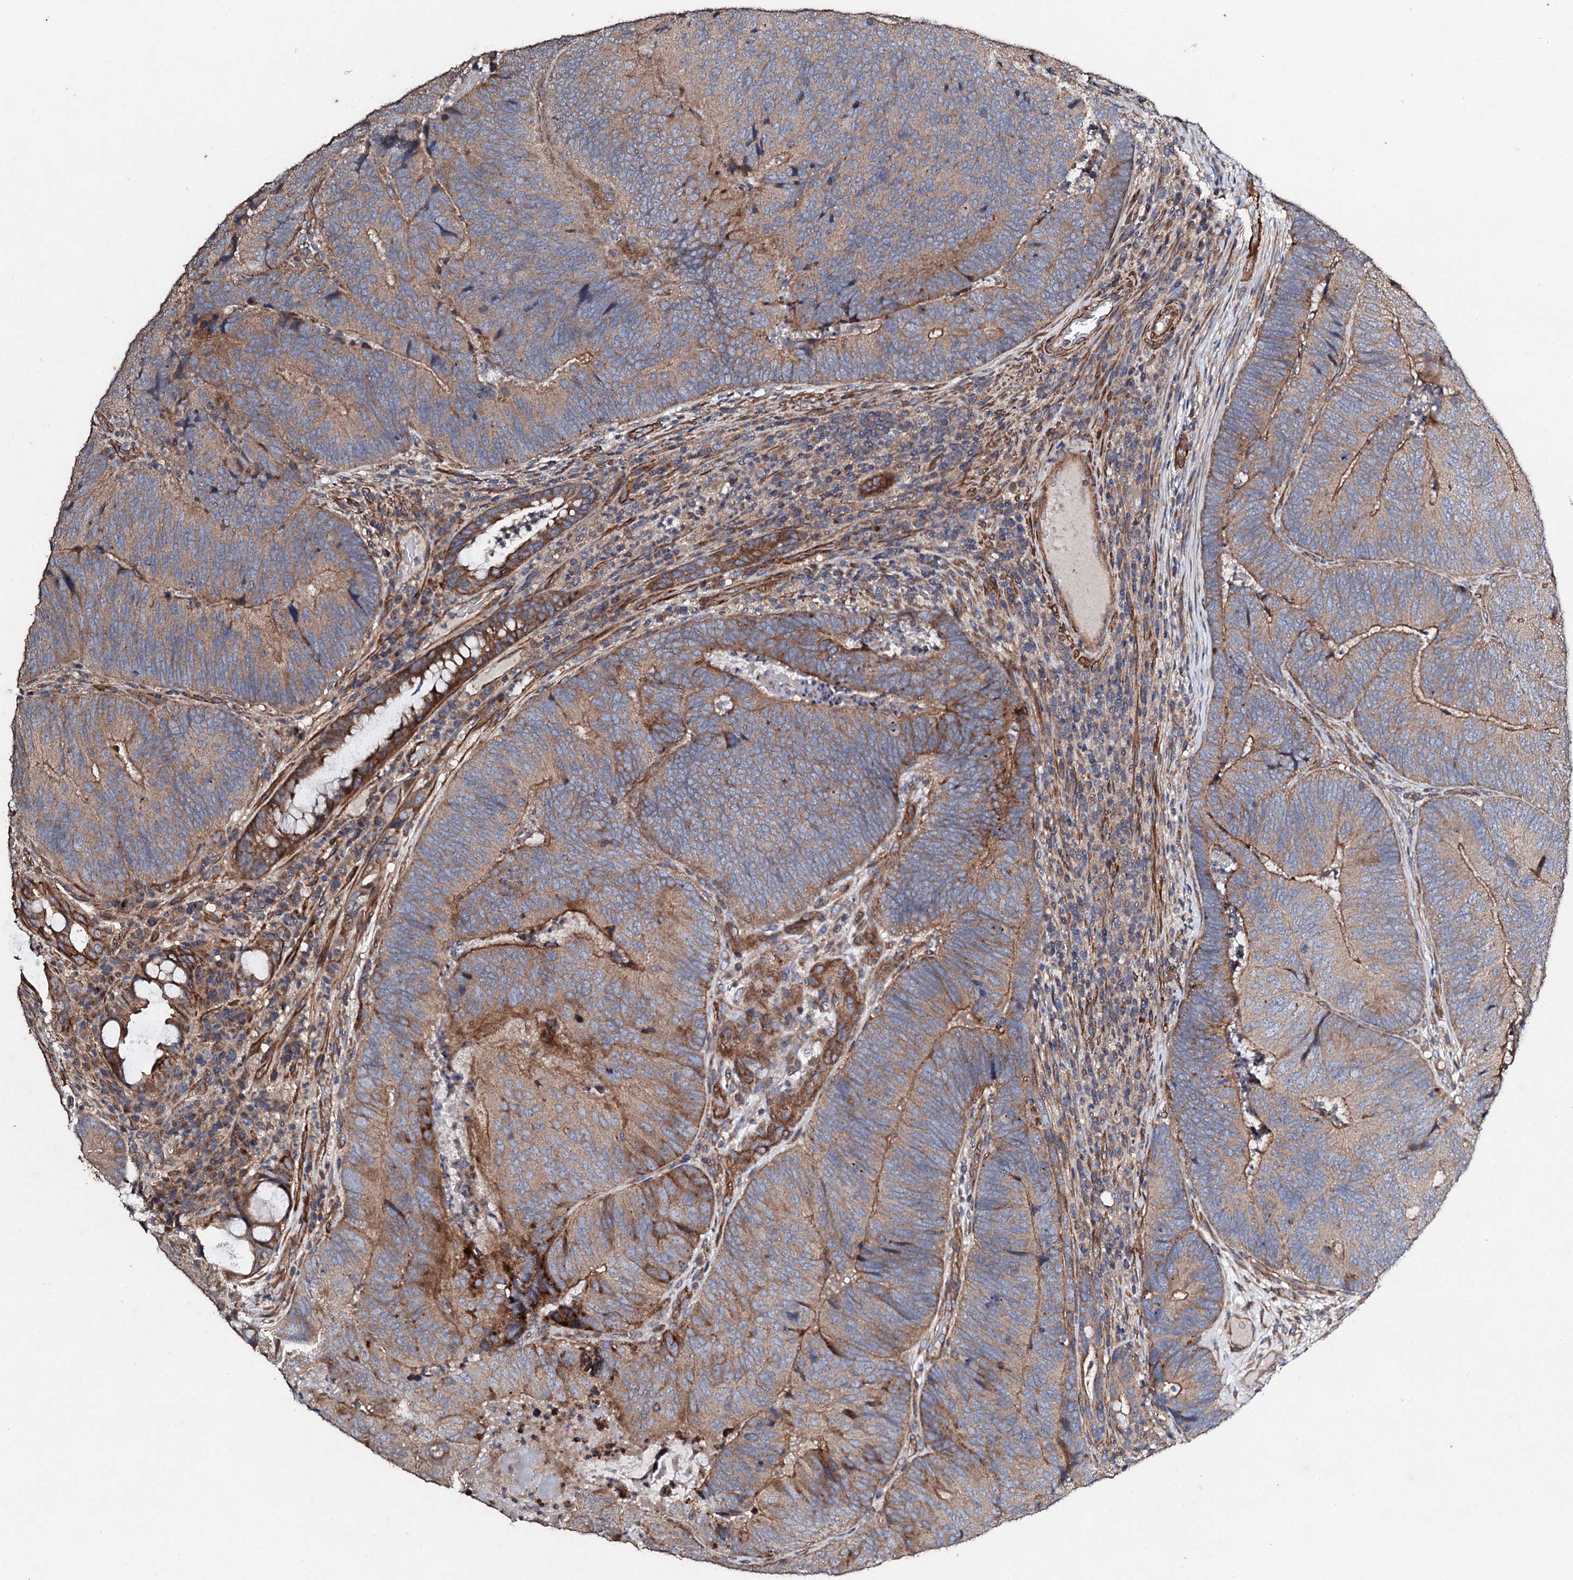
{"staining": {"intensity": "moderate", "quantity": ">75%", "location": "cytoplasmic/membranous"}, "tissue": "colorectal cancer", "cell_type": "Tumor cells", "image_type": "cancer", "snomed": [{"axis": "morphology", "description": "Adenocarcinoma, NOS"}, {"axis": "topography", "description": "Colon"}], "caption": "High-power microscopy captured an immunohistochemistry photomicrograph of colorectal cancer, revealing moderate cytoplasmic/membranous expression in about >75% of tumor cells.", "gene": "MOCOS", "patient": {"sex": "female", "age": 67}}